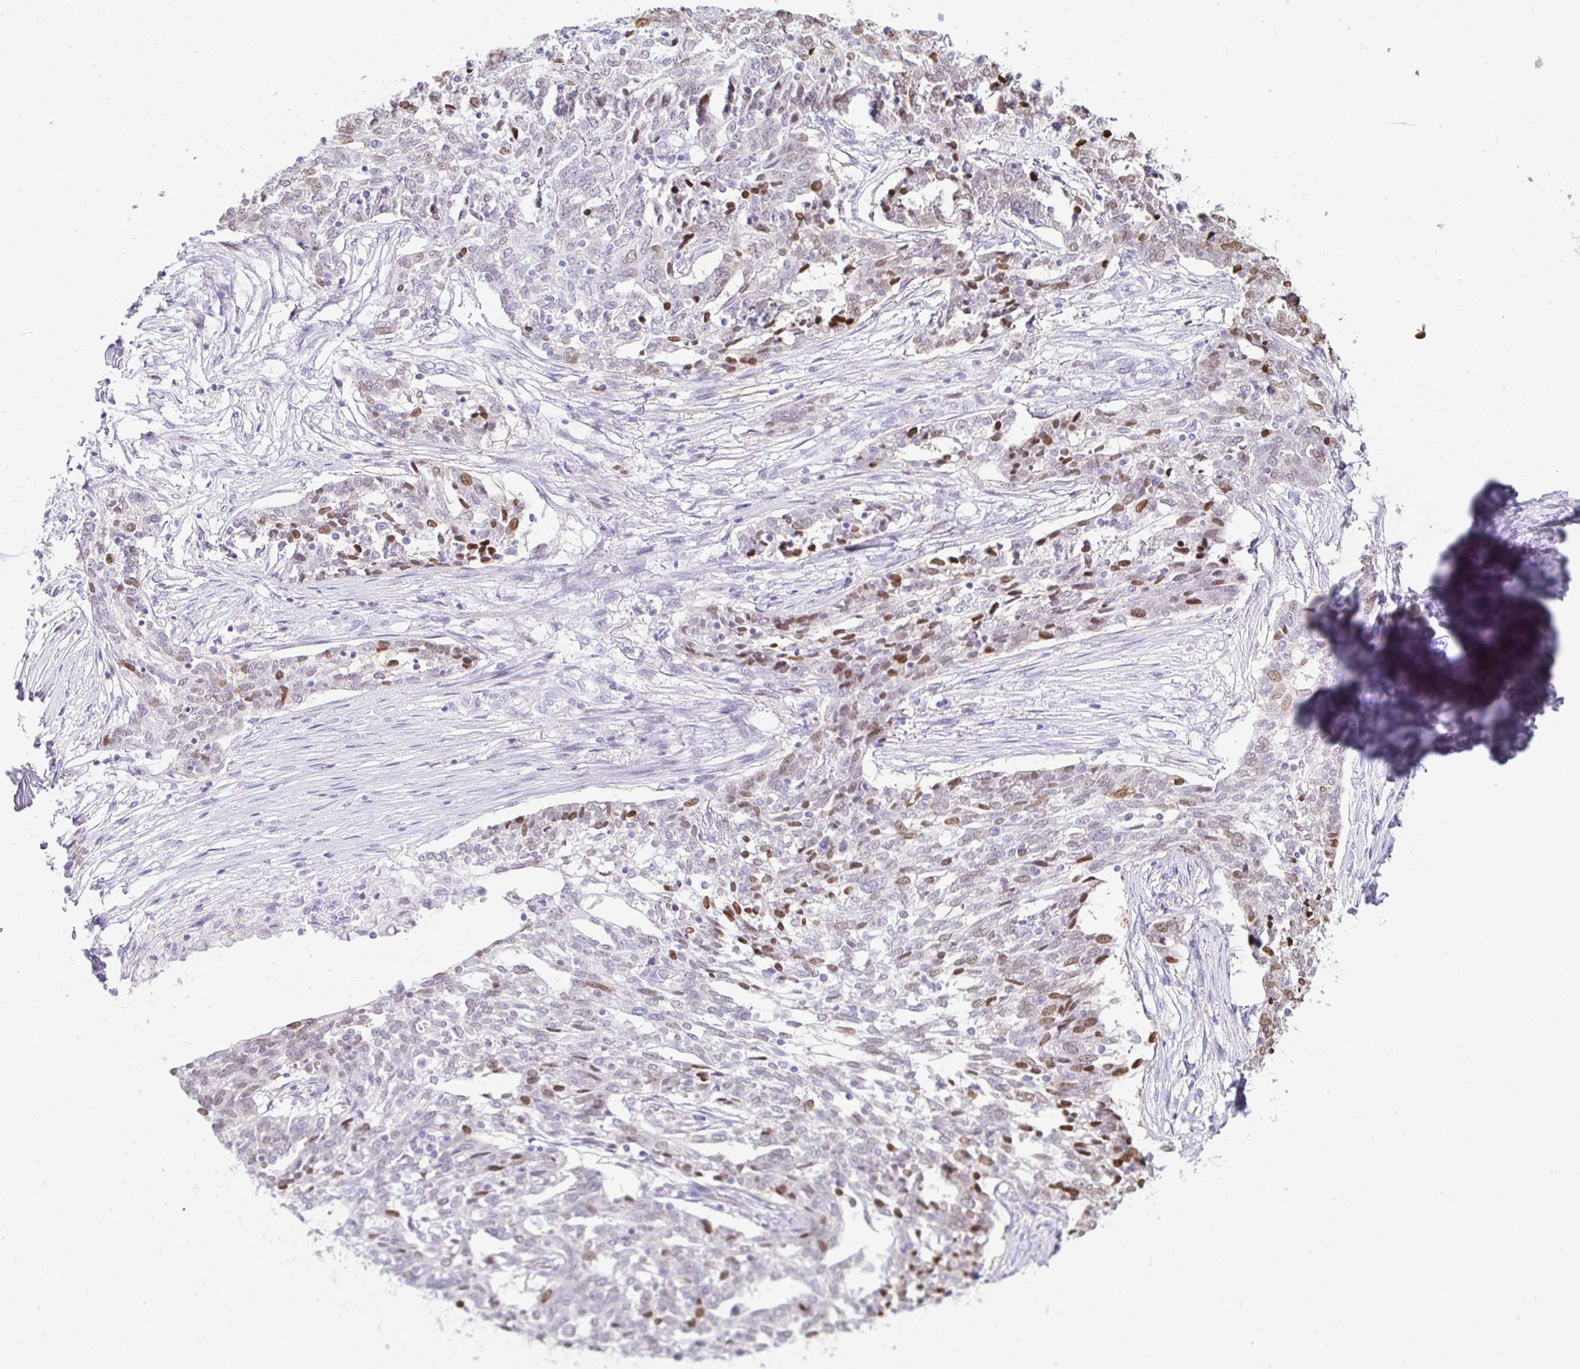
{"staining": {"intensity": "moderate", "quantity": "<25%", "location": "nuclear"}, "tissue": "ovarian cancer", "cell_type": "Tumor cells", "image_type": "cancer", "snomed": [{"axis": "morphology", "description": "Cystadenocarcinoma, serous, NOS"}, {"axis": "topography", "description": "Ovary"}], "caption": "Immunohistochemistry micrograph of human ovarian cancer stained for a protein (brown), which displays low levels of moderate nuclear positivity in approximately <25% of tumor cells.", "gene": "CAPSL", "patient": {"sex": "female", "age": 67}}